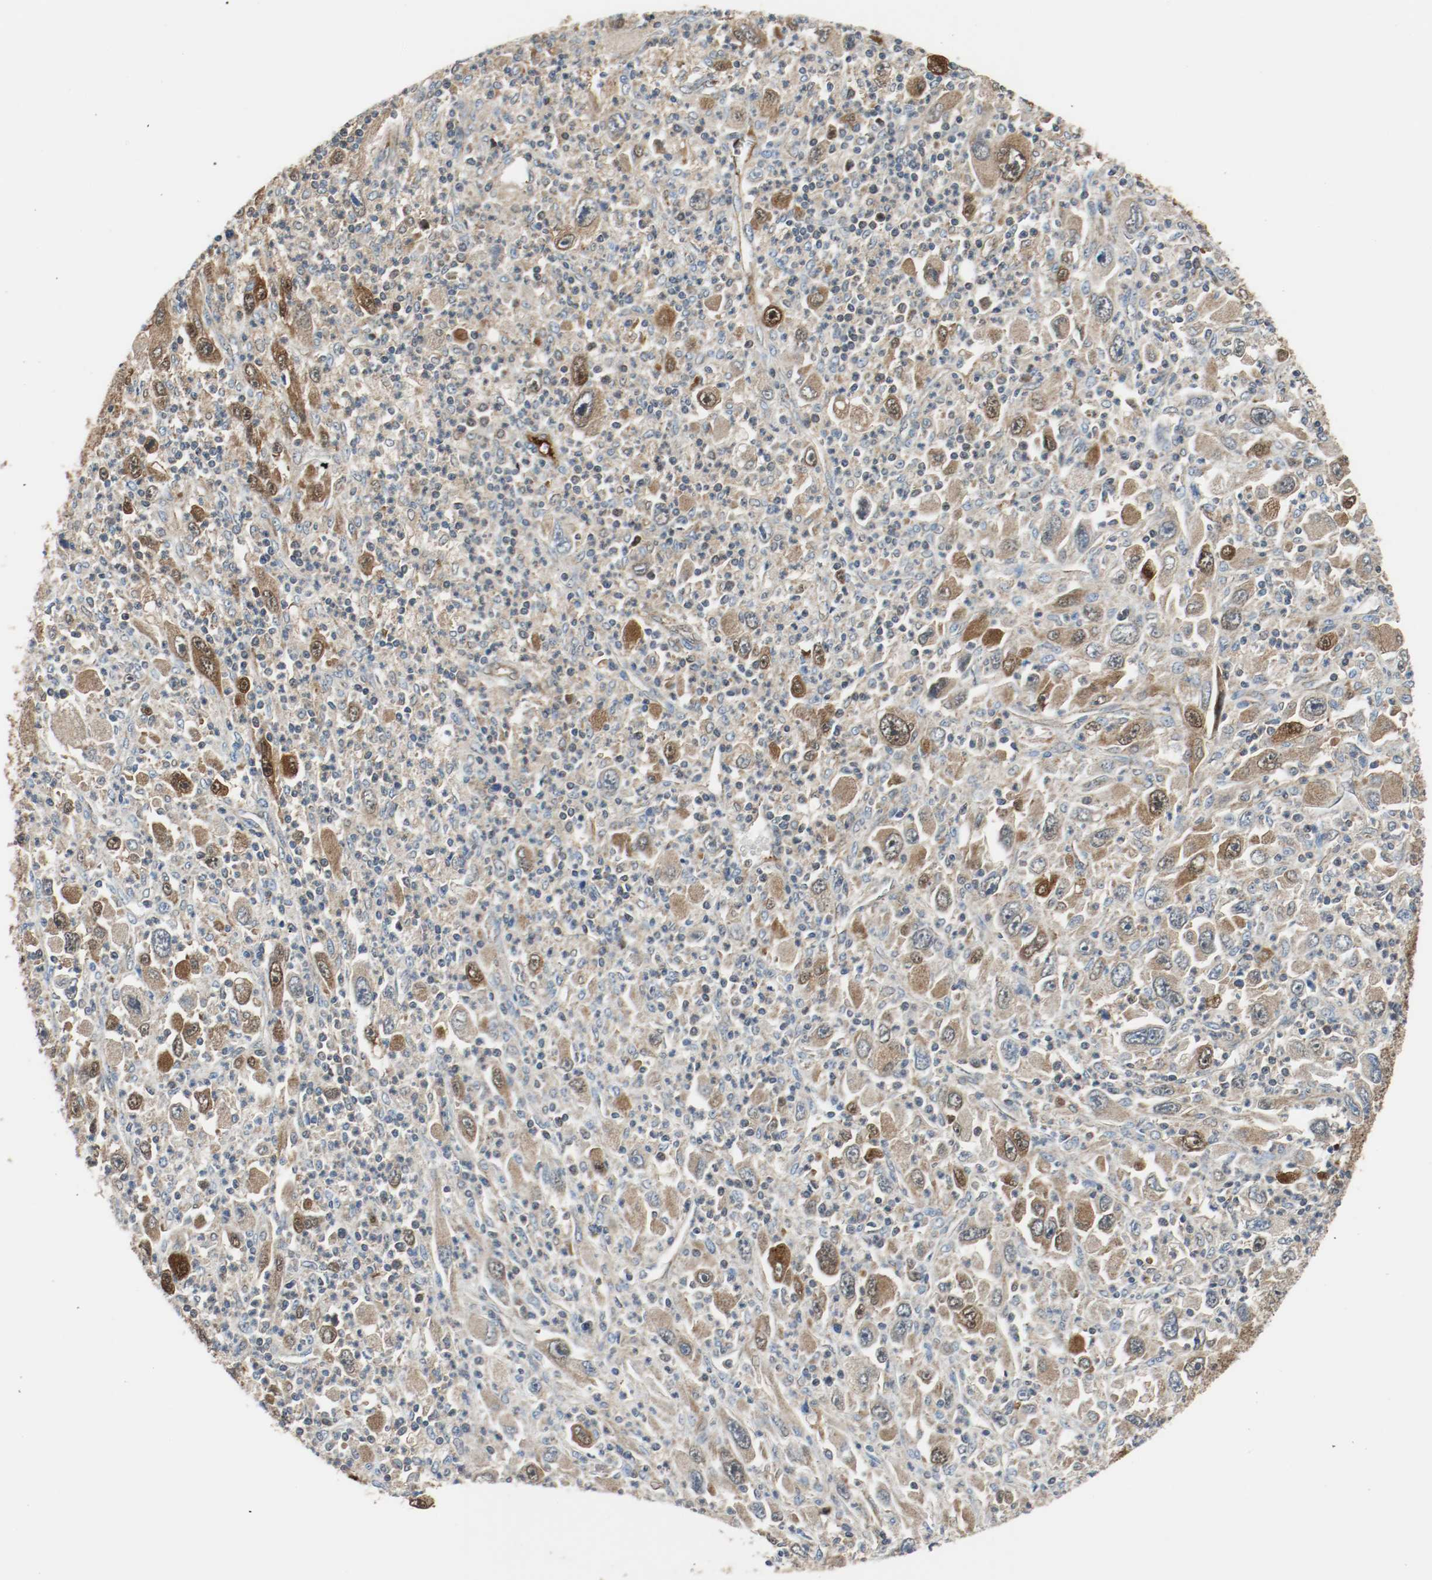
{"staining": {"intensity": "moderate", "quantity": ">75%", "location": "cytoplasmic/membranous,nuclear"}, "tissue": "melanoma", "cell_type": "Tumor cells", "image_type": "cancer", "snomed": [{"axis": "morphology", "description": "Malignant melanoma, Metastatic site"}, {"axis": "topography", "description": "Skin"}], "caption": "Malignant melanoma (metastatic site) tissue demonstrates moderate cytoplasmic/membranous and nuclear expression in about >75% of tumor cells, visualized by immunohistochemistry. (Stains: DAB (3,3'-diaminobenzidine) in brown, nuclei in blue, Microscopy: brightfield microscopy at high magnification).", "gene": "TXNRD1", "patient": {"sex": "female", "age": 56}}